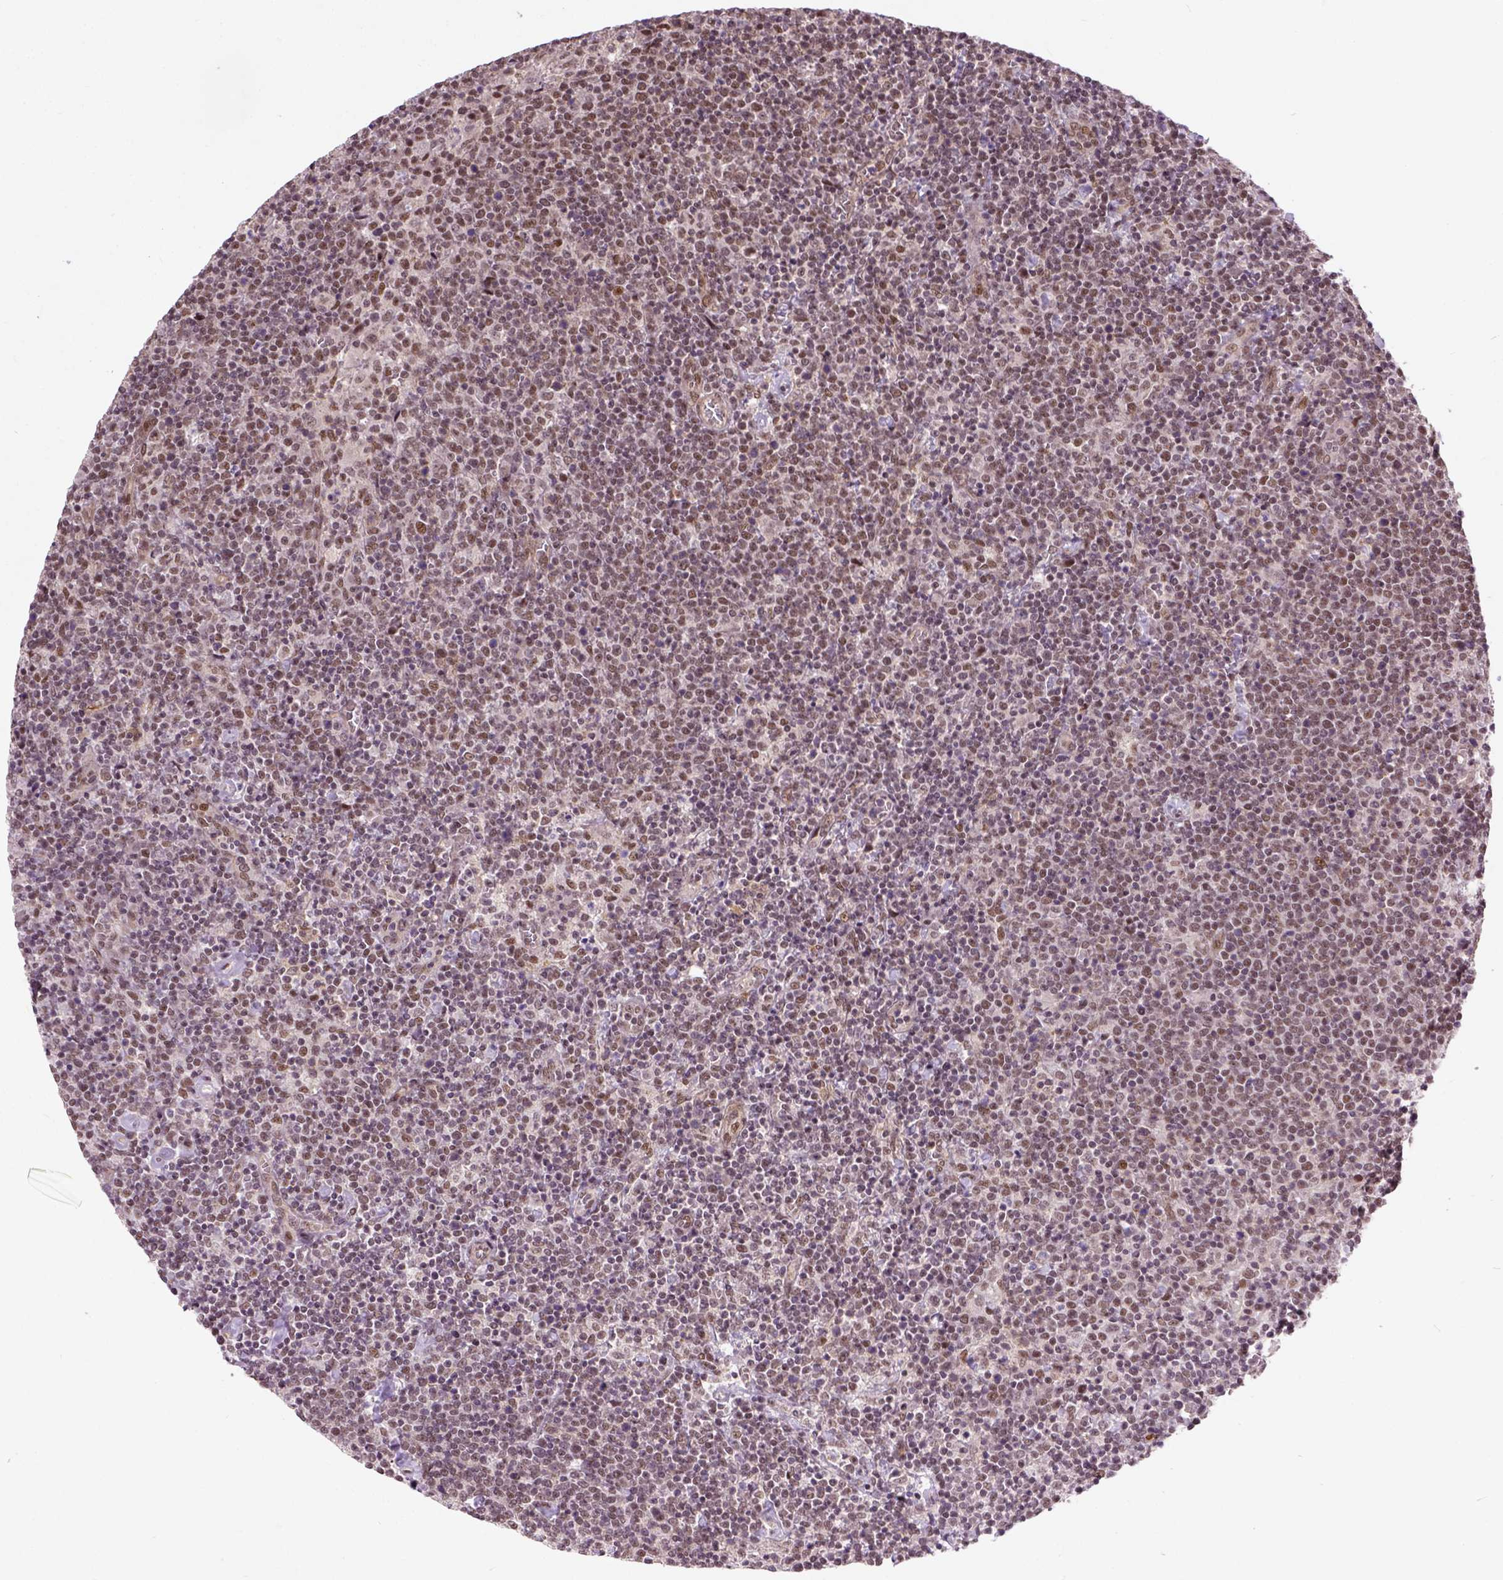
{"staining": {"intensity": "weak", "quantity": ">75%", "location": "nuclear"}, "tissue": "lymphoma", "cell_type": "Tumor cells", "image_type": "cancer", "snomed": [{"axis": "morphology", "description": "Malignant lymphoma, non-Hodgkin's type, High grade"}, {"axis": "topography", "description": "Lymph node"}], "caption": "Weak nuclear protein expression is appreciated in approximately >75% of tumor cells in malignant lymphoma, non-Hodgkin's type (high-grade).", "gene": "ZNF630", "patient": {"sex": "male", "age": 61}}